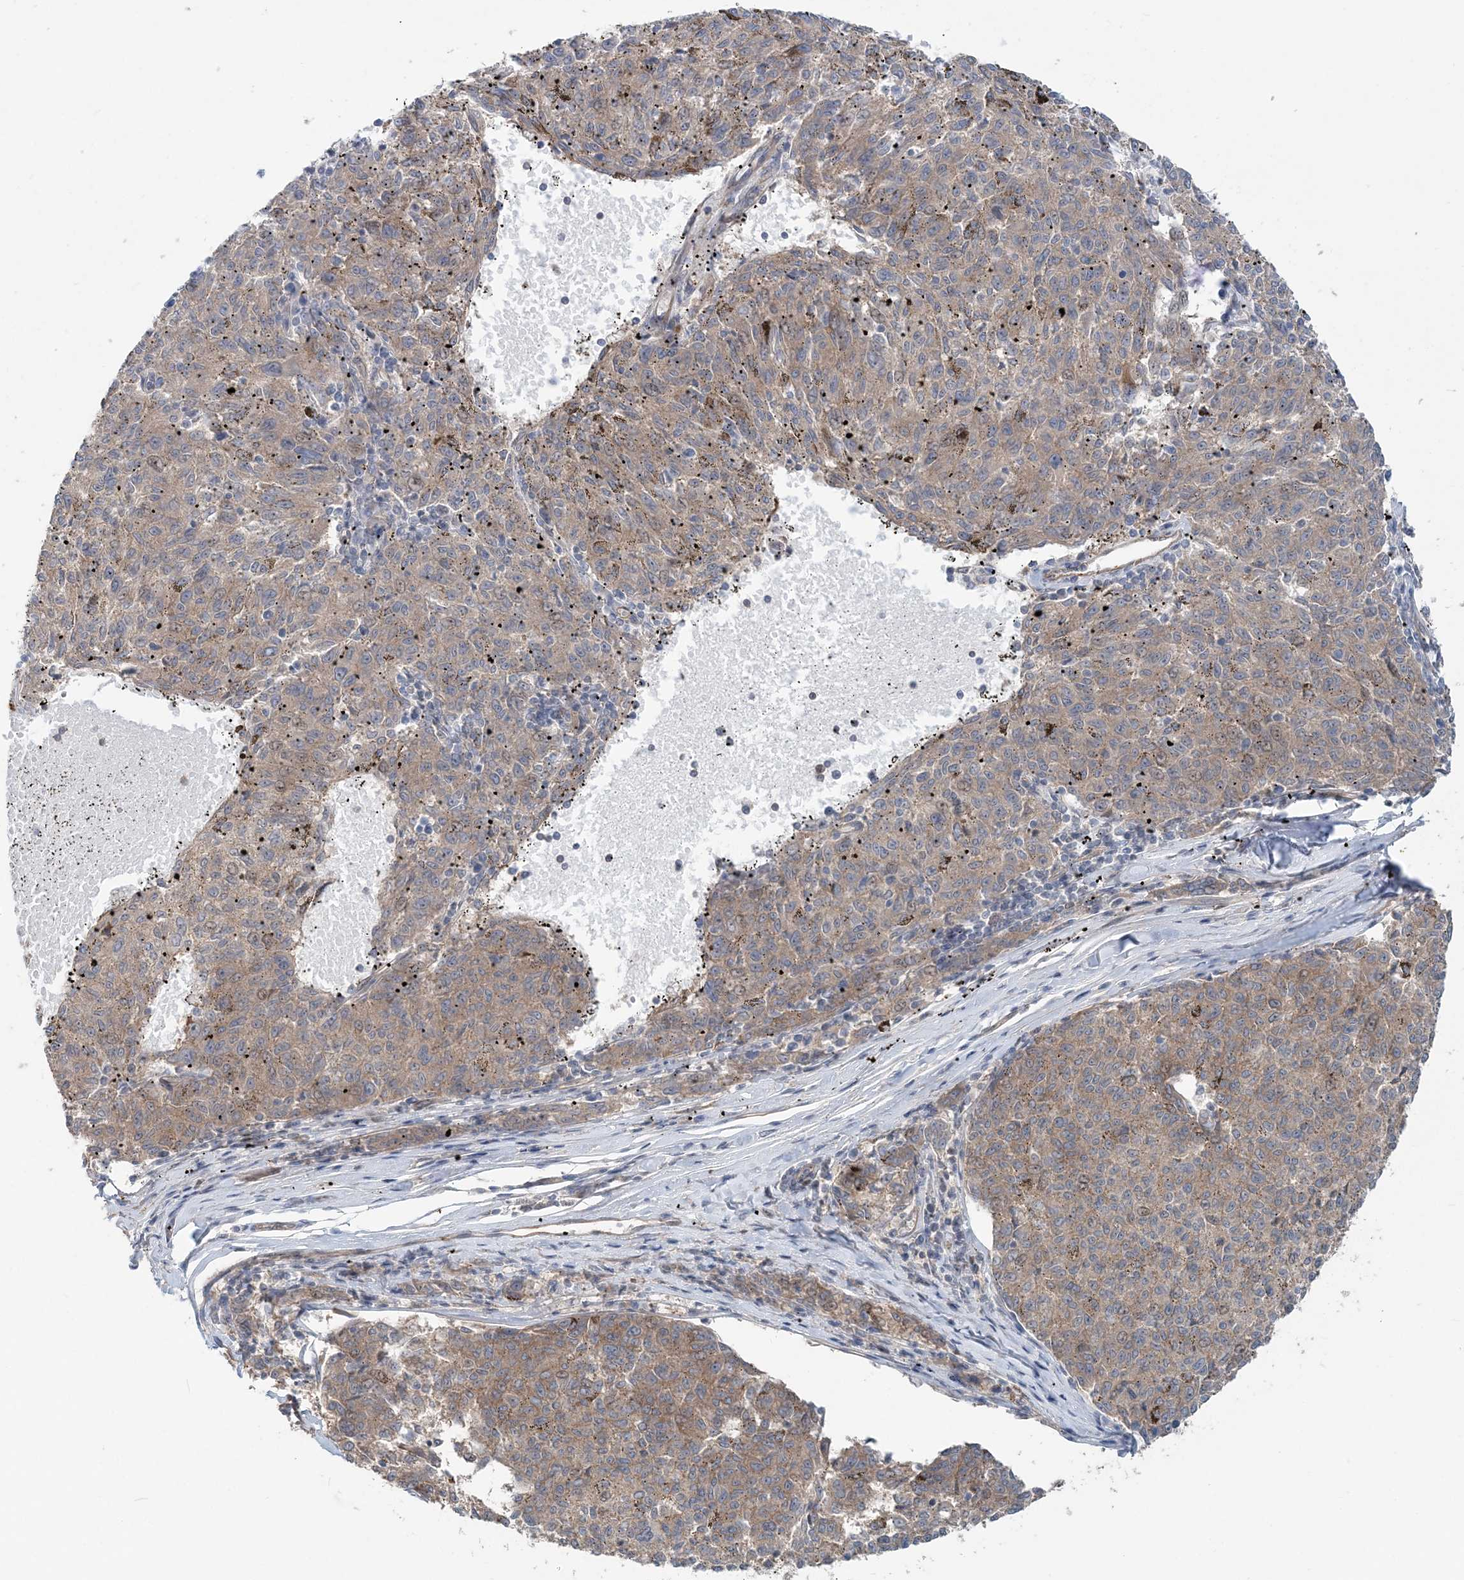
{"staining": {"intensity": "weak", "quantity": ">75%", "location": "cytoplasmic/membranous"}, "tissue": "melanoma", "cell_type": "Tumor cells", "image_type": "cancer", "snomed": [{"axis": "morphology", "description": "Malignant melanoma, NOS"}, {"axis": "topography", "description": "Skin"}], "caption": "Immunohistochemistry (IHC) of human malignant melanoma demonstrates low levels of weak cytoplasmic/membranous positivity in approximately >75% of tumor cells.", "gene": "GEMIN5", "patient": {"sex": "female", "age": 72}}